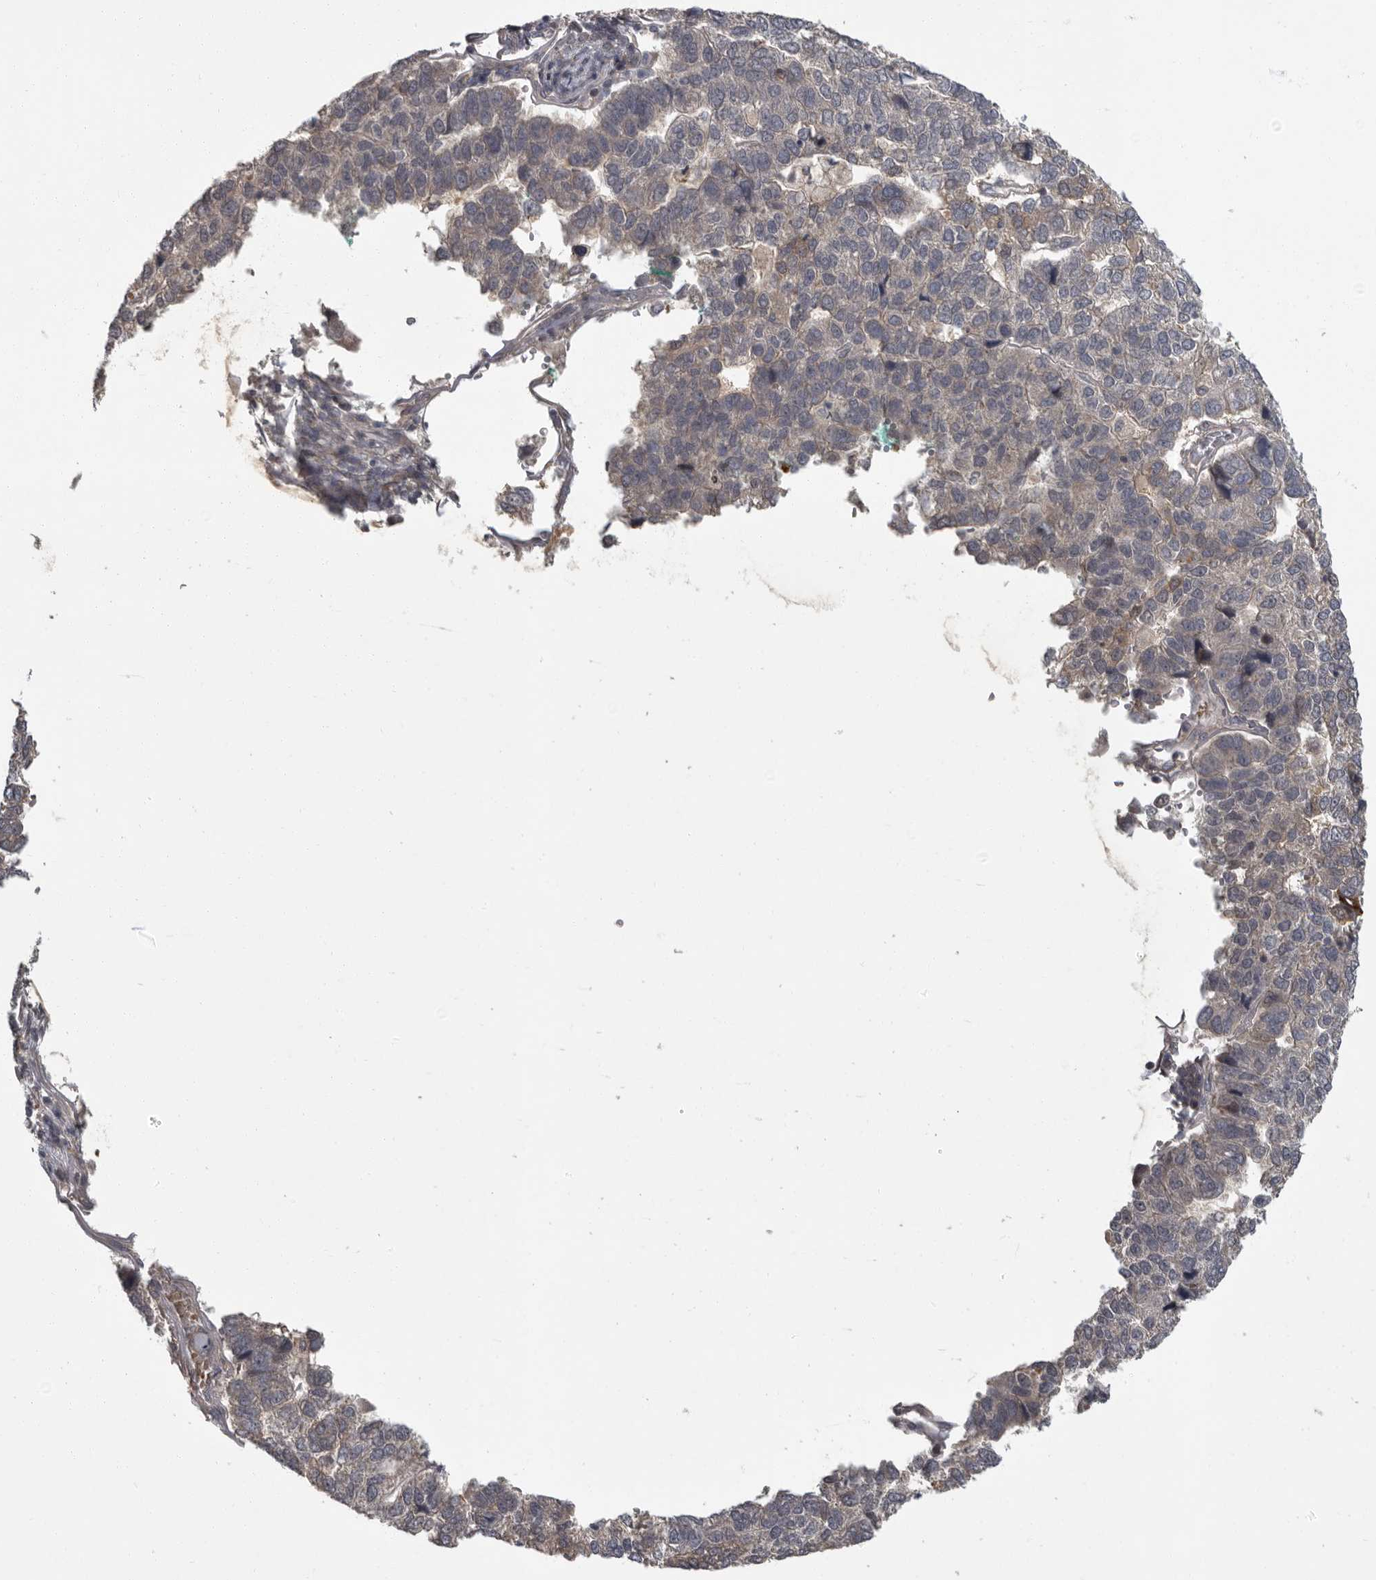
{"staining": {"intensity": "weak", "quantity": "<25%", "location": "cytoplasmic/membranous"}, "tissue": "pancreatic cancer", "cell_type": "Tumor cells", "image_type": "cancer", "snomed": [{"axis": "morphology", "description": "Adenocarcinoma, NOS"}, {"axis": "topography", "description": "Pancreas"}], "caption": "The photomicrograph displays no significant positivity in tumor cells of pancreatic cancer (adenocarcinoma).", "gene": "PDE7A", "patient": {"sex": "female", "age": 61}}